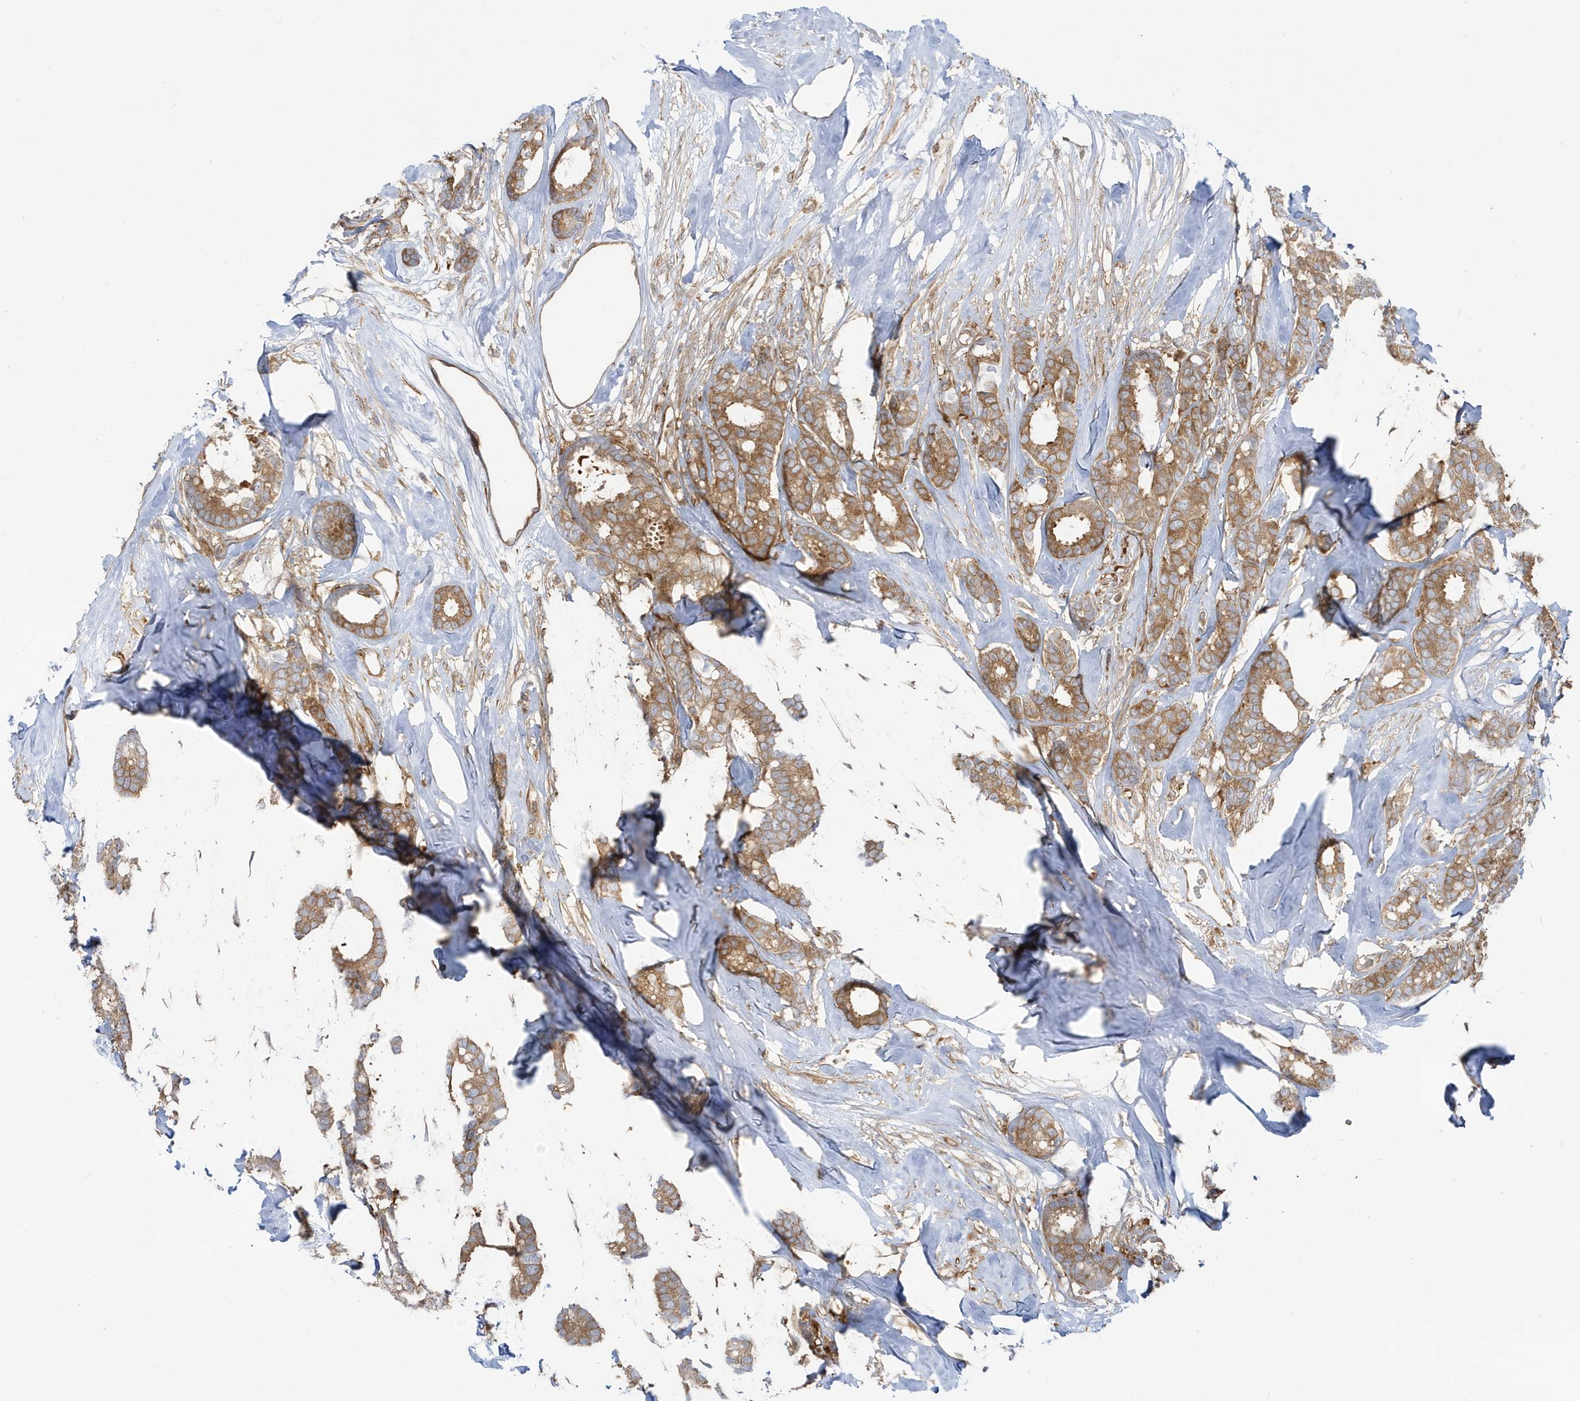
{"staining": {"intensity": "moderate", "quantity": ">75%", "location": "cytoplasmic/membranous"}, "tissue": "breast cancer", "cell_type": "Tumor cells", "image_type": "cancer", "snomed": [{"axis": "morphology", "description": "Duct carcinoma"}, {"axis": "topography", "description": "Breast"}], "caption": "Protein staining by immunohistochemistry (IHC) demonstrates moderate cytoplasmic/membranous expression in about >75% of tumor cells in breast cancer (infiltrating ductal carcinoma).", "gene": "STAM", "patient": {"sex": "female", "age": 87}}